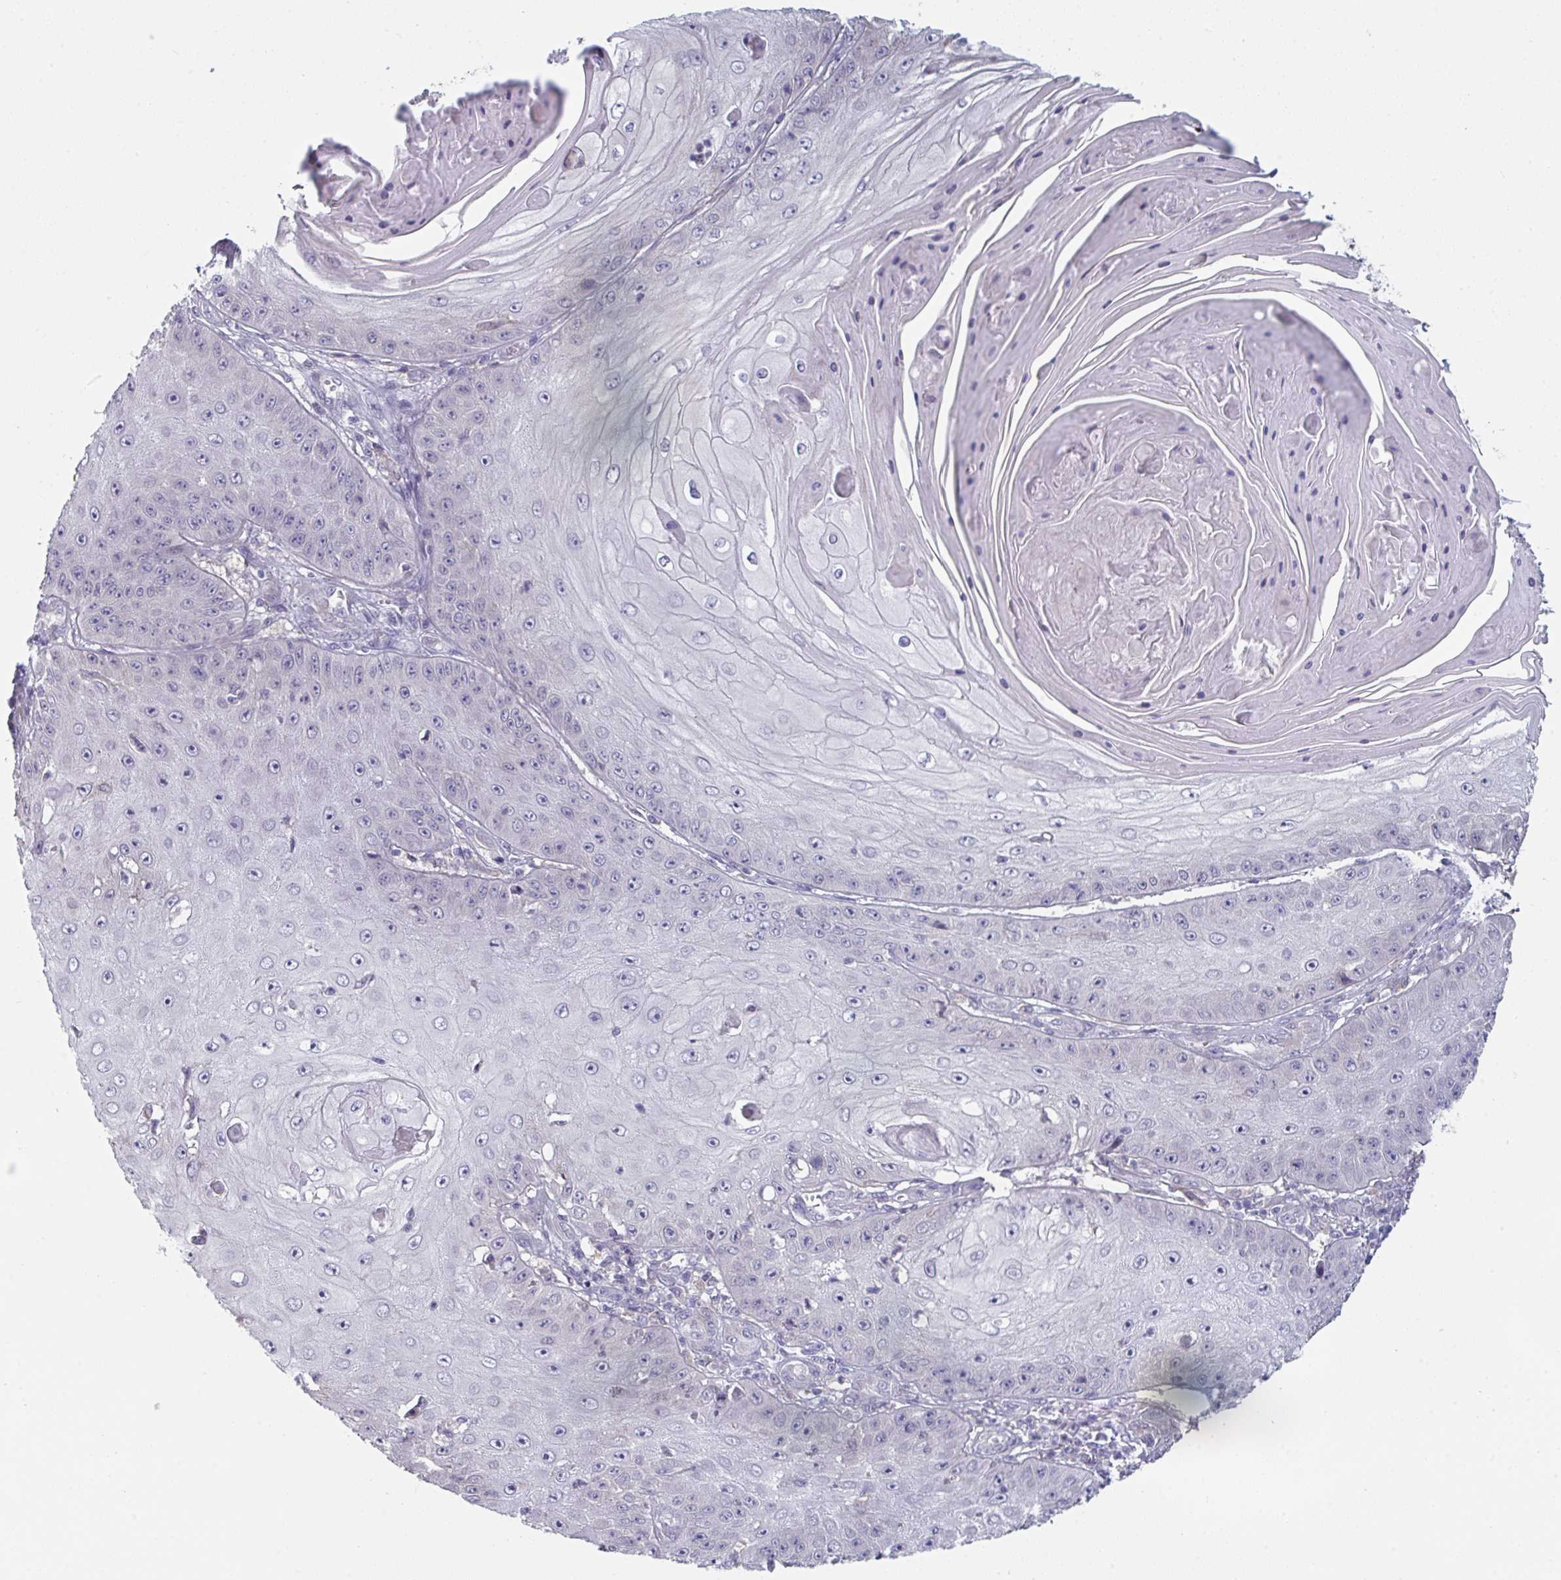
{"staining": {"intensity": "negative", "quantity": "none", "location": "none"}, "tissue": "skin cancer", "cell_type": "Tumor cells", "image_type": "cancer", "snomed": [{"axis": "morphology", "description": "Squamous cell carcinoma, NOS"}, {"axis": "topography", "description": "Skin"}], "caption": "Immunohistochemistry of human skin cancer shows no expression in tumor cells.", "gene": "PTPRD", "patient": {"sex": "male", "age": 70}}